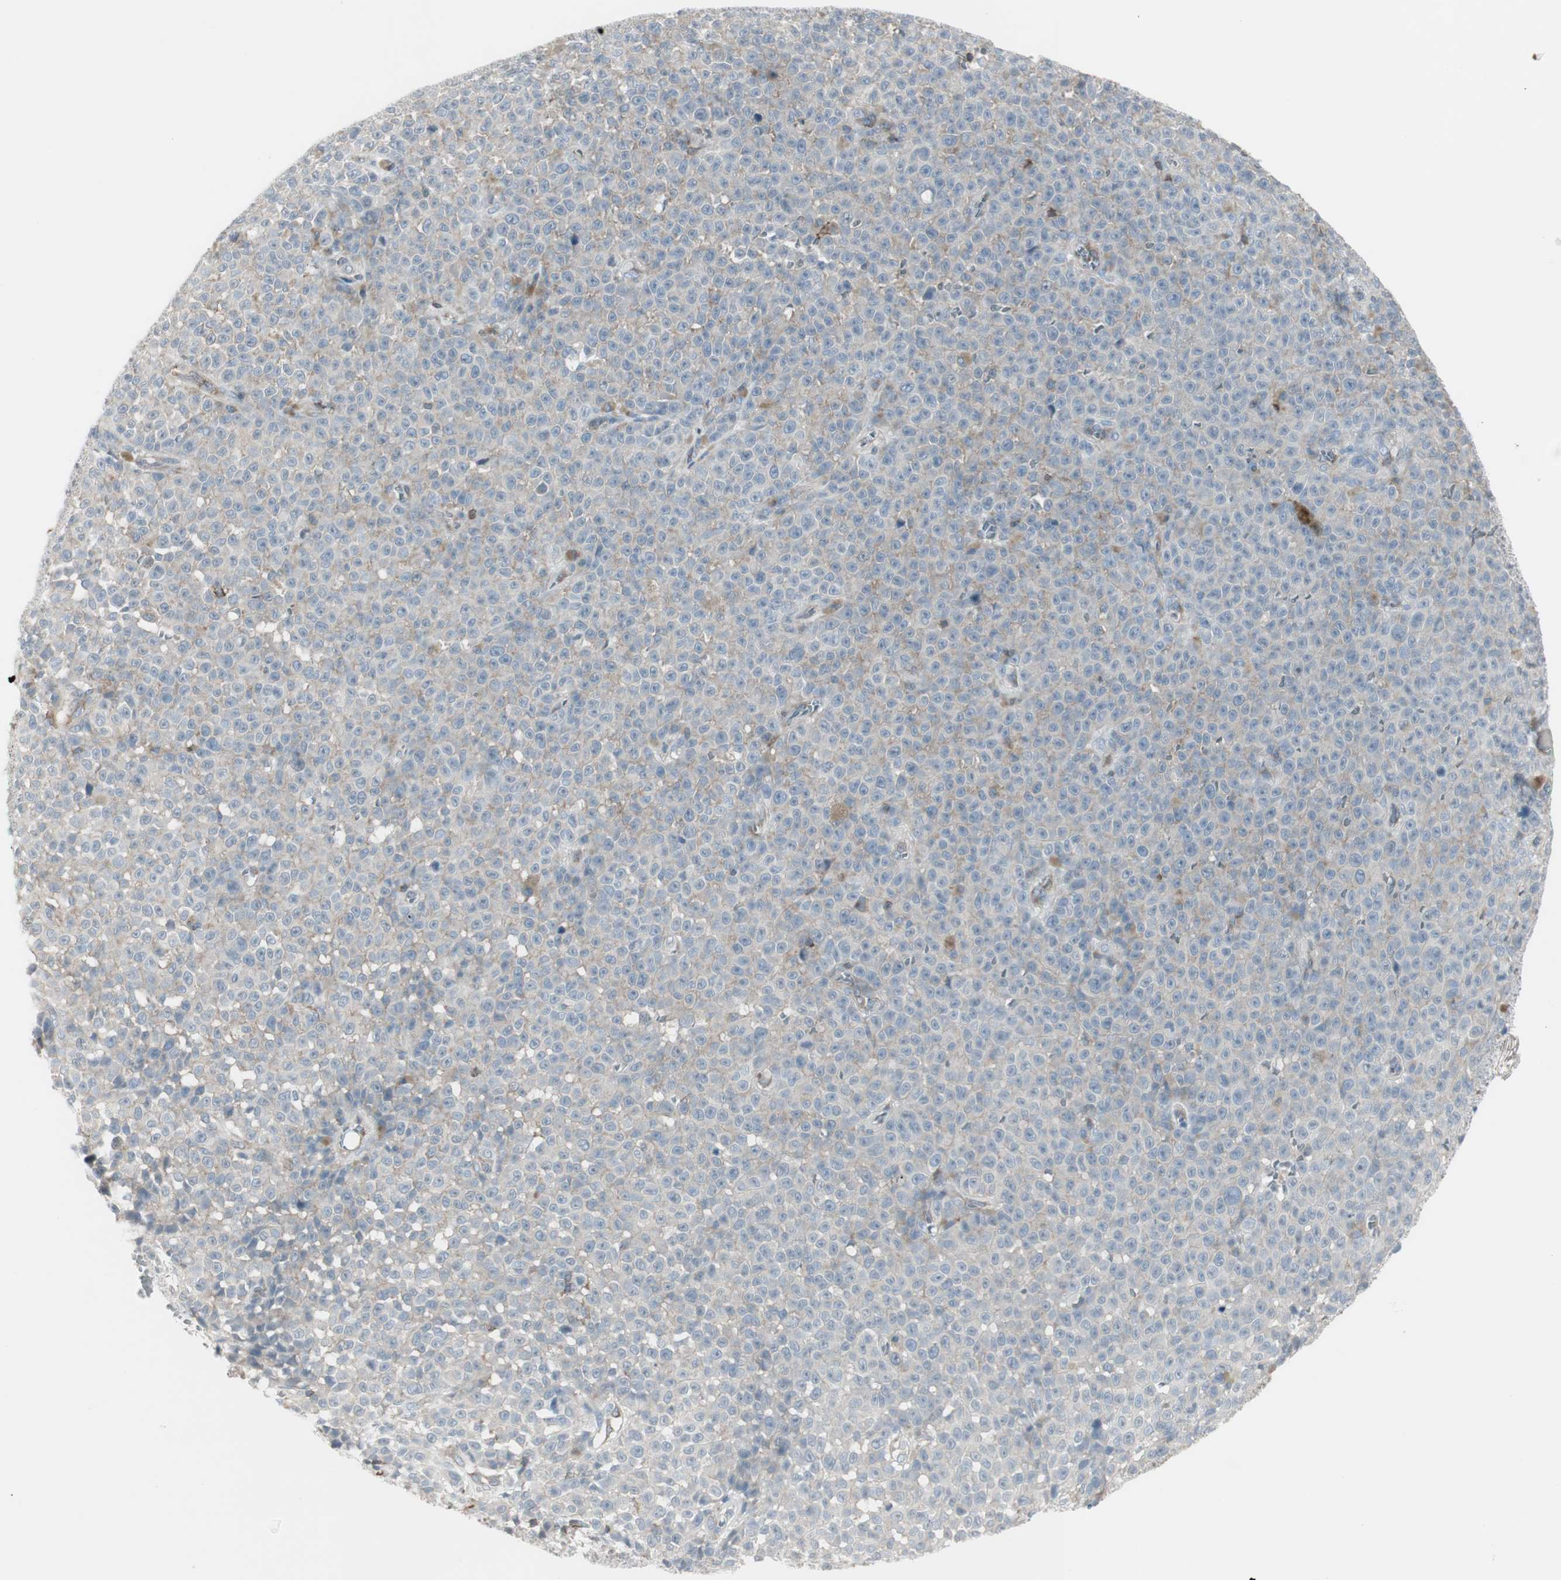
{"staining": {"intensity": "weak", "quantity": "<25%", "location": "cytoplasmic/membranous"}, "tissue": "melanoma", "cell_type": "Tumor cells", "image_type": "cancer", "snomed": [{"axis": "morphology", "description": "Malignant melanoma, NOS"}, {"axis": "topography", "description": "Skin"}], "caption": "Tumor cells show no significant protein staining in melanoma.", "gene": "MAP4K4", "patient": {"sex": "female", "age": 82}}